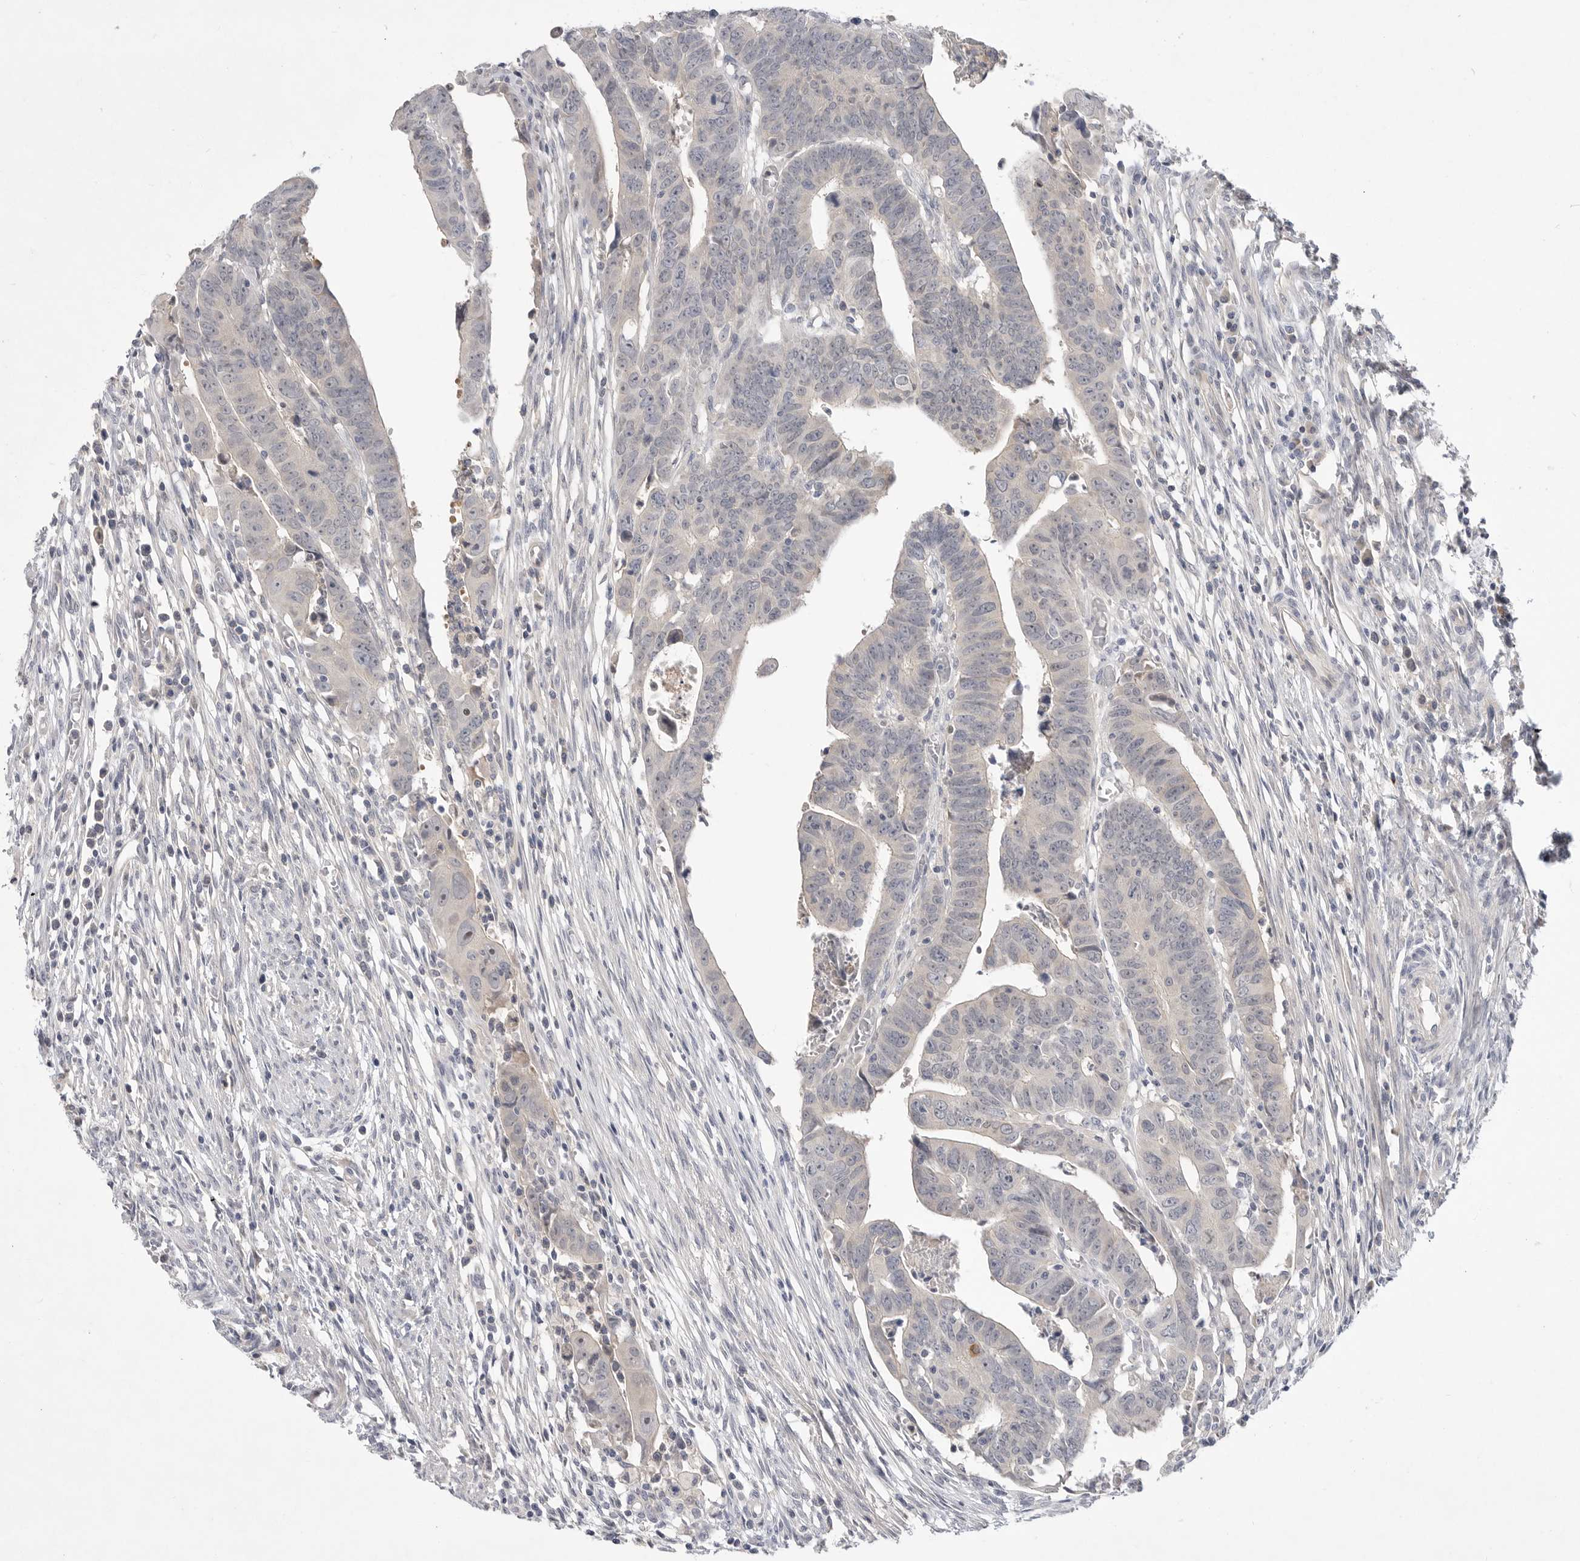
{"staining": {"intensity": "negative", "quantity": "none", "location": "none"}, "tissue": "colorectal cancer", "cell_type": "Tumor cells", "image_type": "cancer", "snomed": [{"axis": "morphology", "description": "Adenocarcinoma, NOS"}, {"axis": "topography", "description": "Rectum"}], "caption": "This is an IHC histopathology image of human adenocarcinoma (colorectal). There is no expression in tumor cells.", "gene": "ITGAD", "patient": {"sex": "female", "age": 65}}